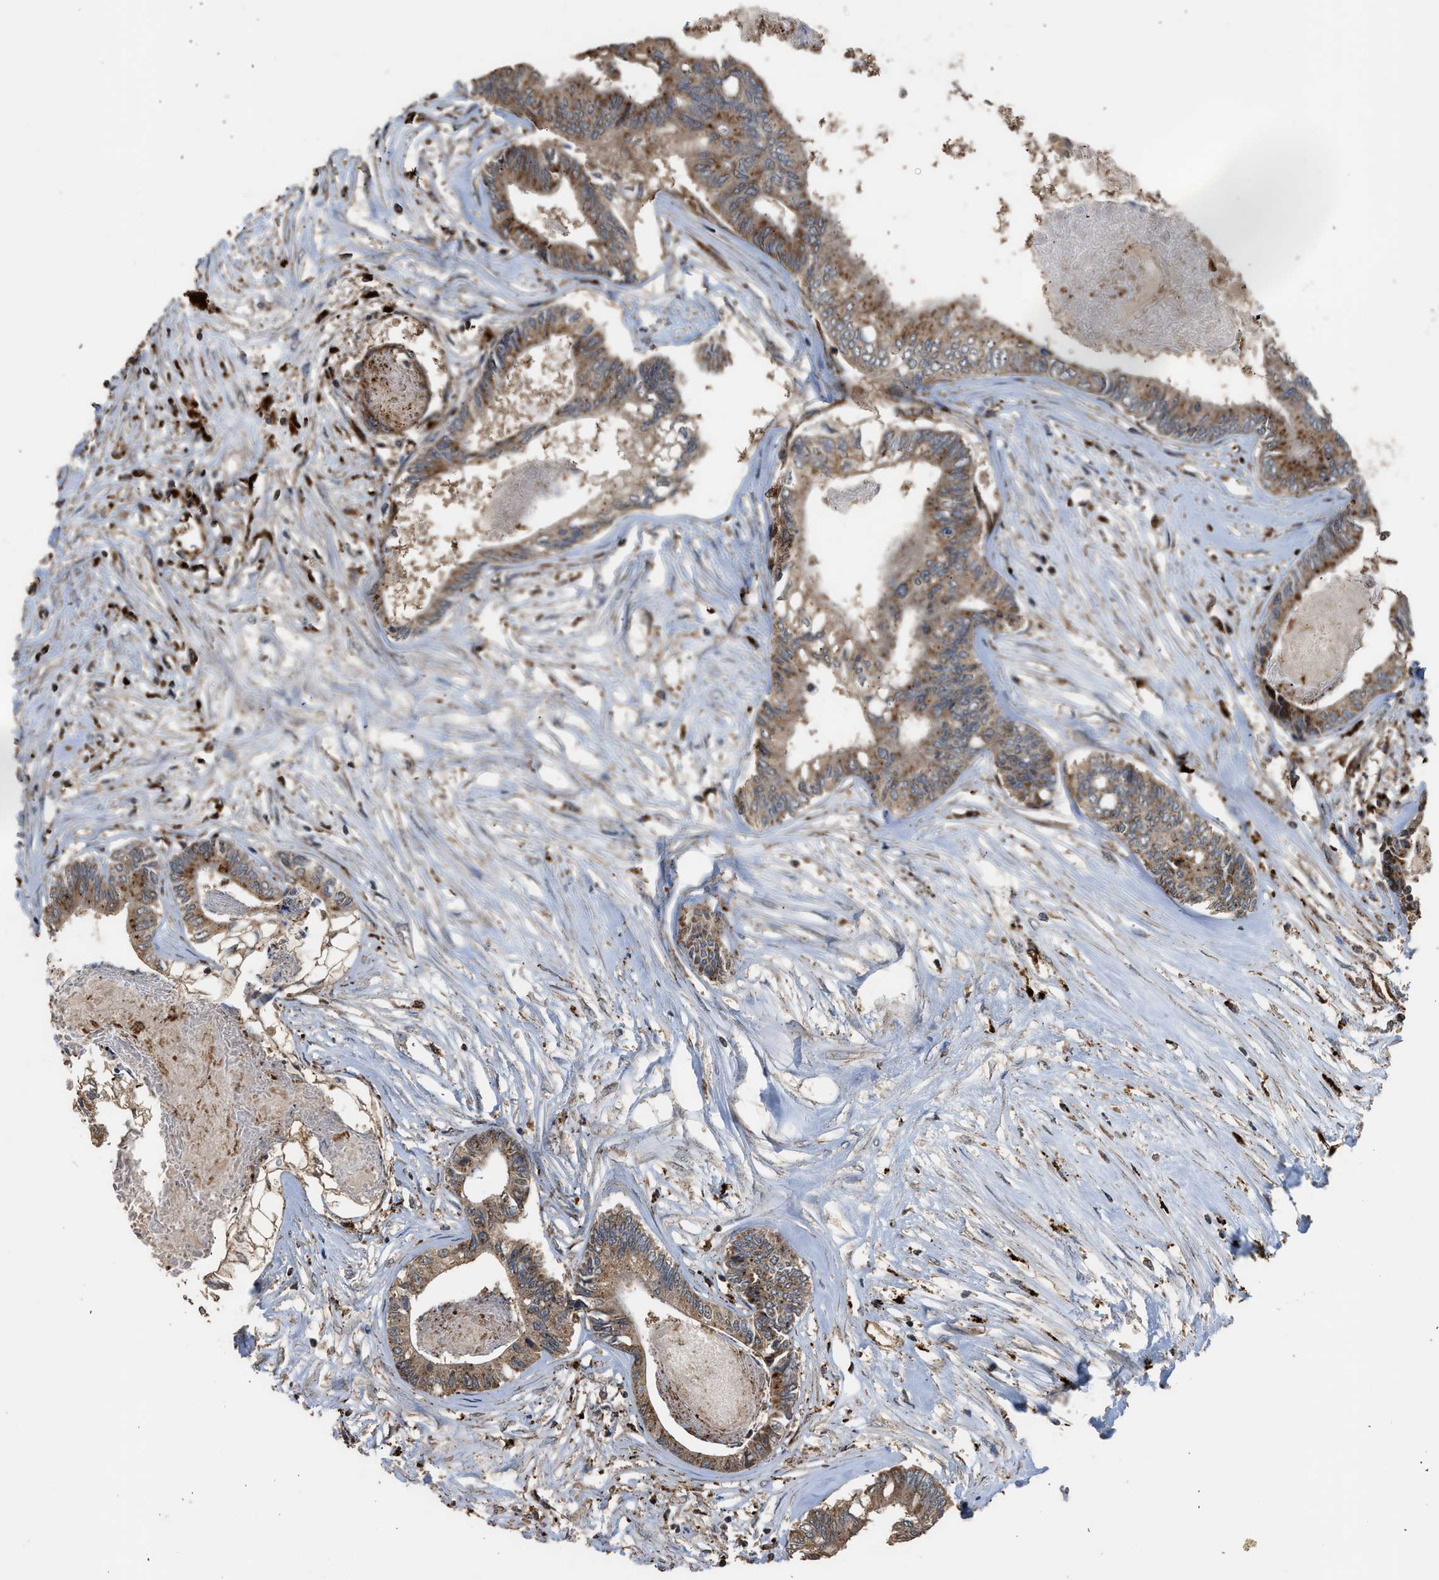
{"staining": {"intensity": "moderate", "quantity": ">75%", "location": "cytoplasmic/membranous"}, "tissue": "colorectal cancer", "cell_type": "Tumor cells", "image_type": "cancer", "snomed": [{"axis": "morphology", "description": "Adenocarcinoma, NOS"}, {"axis": "topography", "description": "Rectum"}], "caption": "This image displays immunohistochemistry staining of colorectal cancer, with medium moderate cytoplasmic/membranous positivity in about >75% of tumor cells.", "gene": "CTSV", "patient": {"sex": "male", "age": 63}}